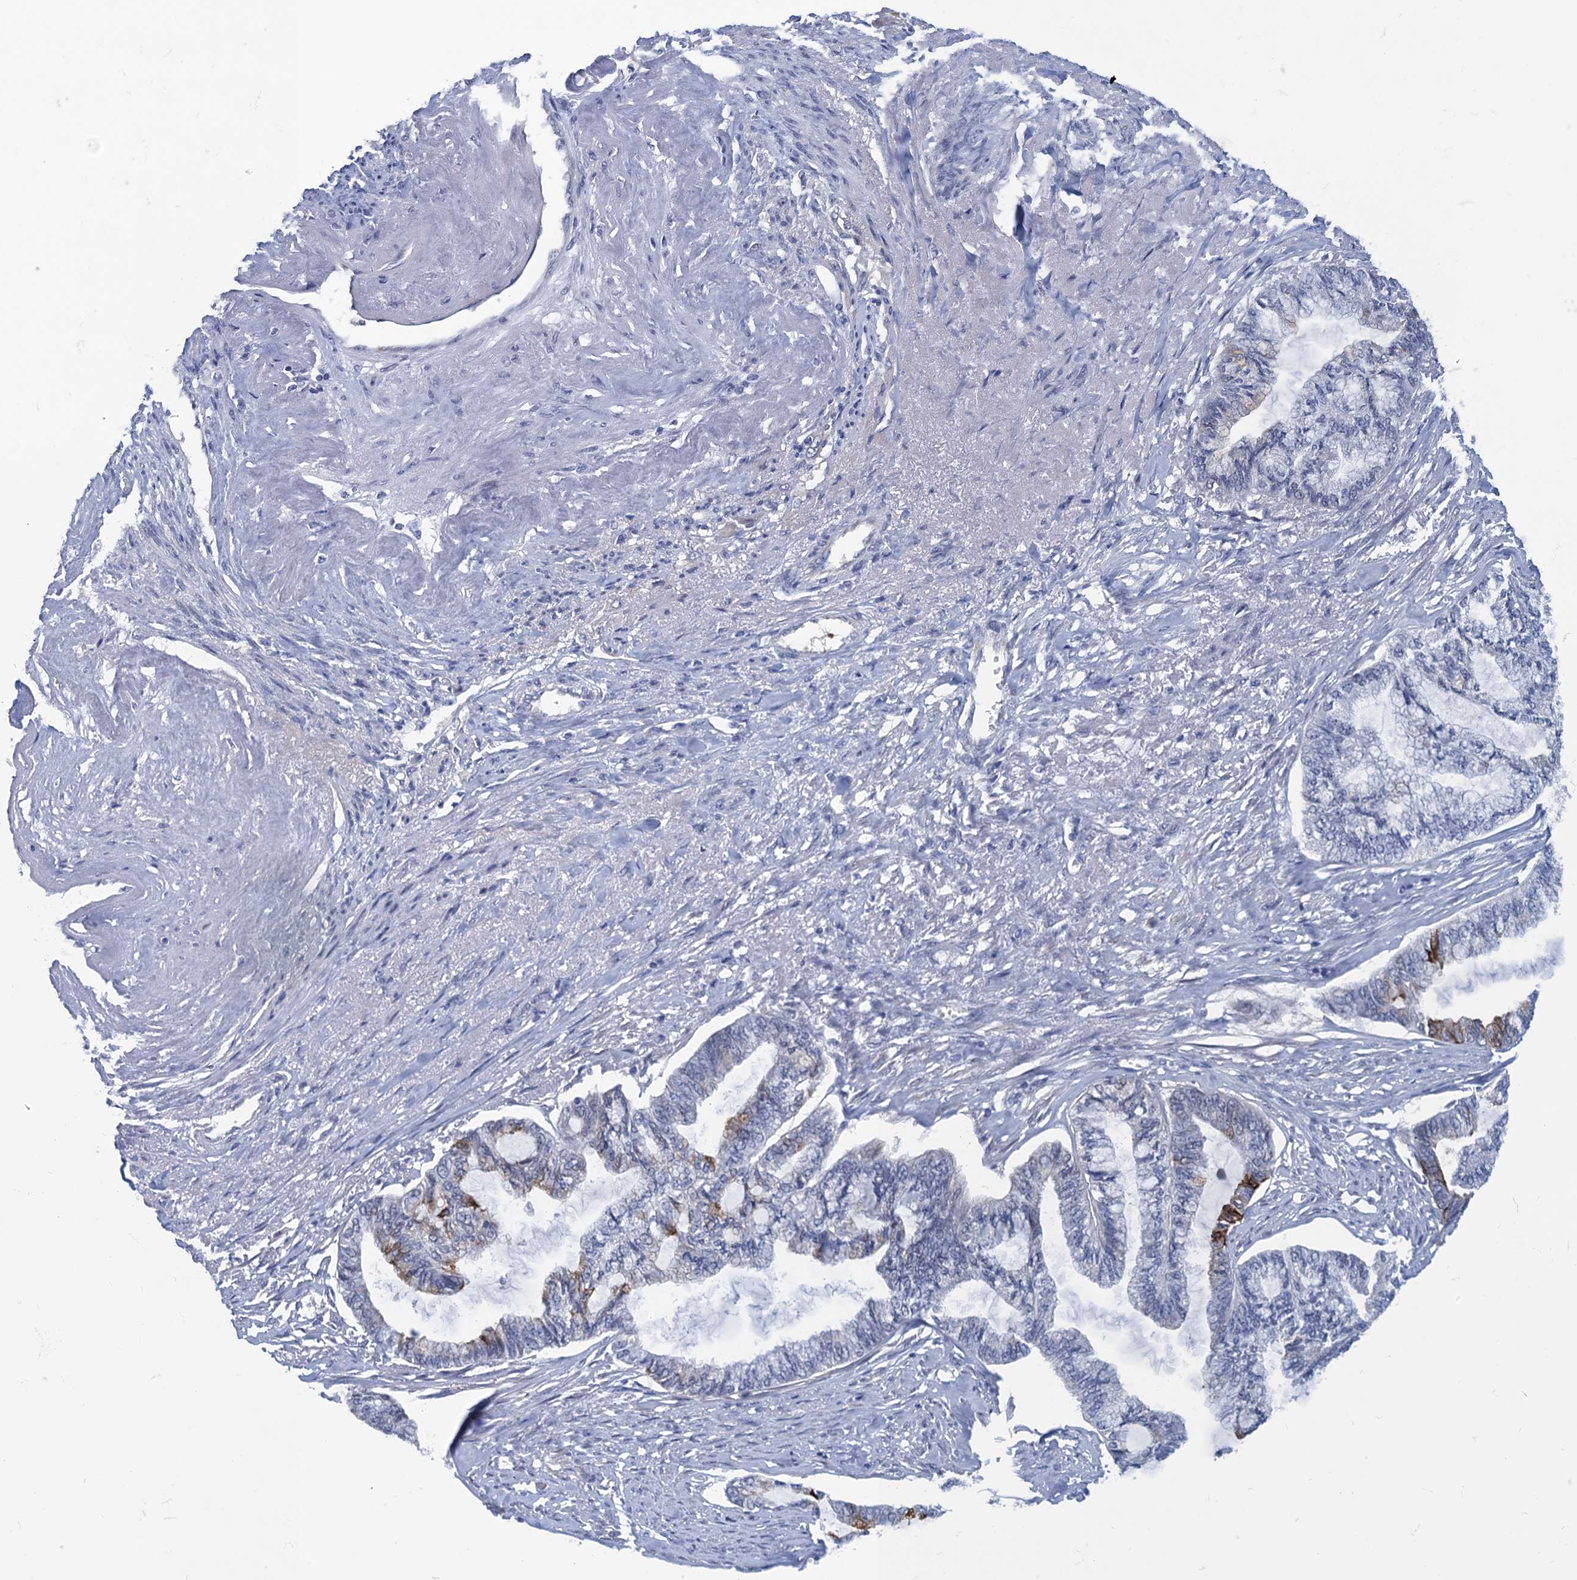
{"staining": {"intensity": "moderate", "quantity": "<25%", "location": "cytoplasmic/membranous"}, "tissue": "endometrial cancer", "cell_type": "Tumor cells", "image_type": "cancer", "snomed": [{"axis": "morphology", "description": "Adenocarcinoma, NOS"}, {"axis": "topography", "description": "Endometrium"}], "caption": "The immunohistochemical stain labels moderate cytoplasmic/membranous positivity in tumor cells of adenocarcinoma (endometrial) tissue. The protein is shown in brown color, while the nuclei are stained blue.", "gene": "SCEL", "patient": {"sex": "female", "age": 86}}